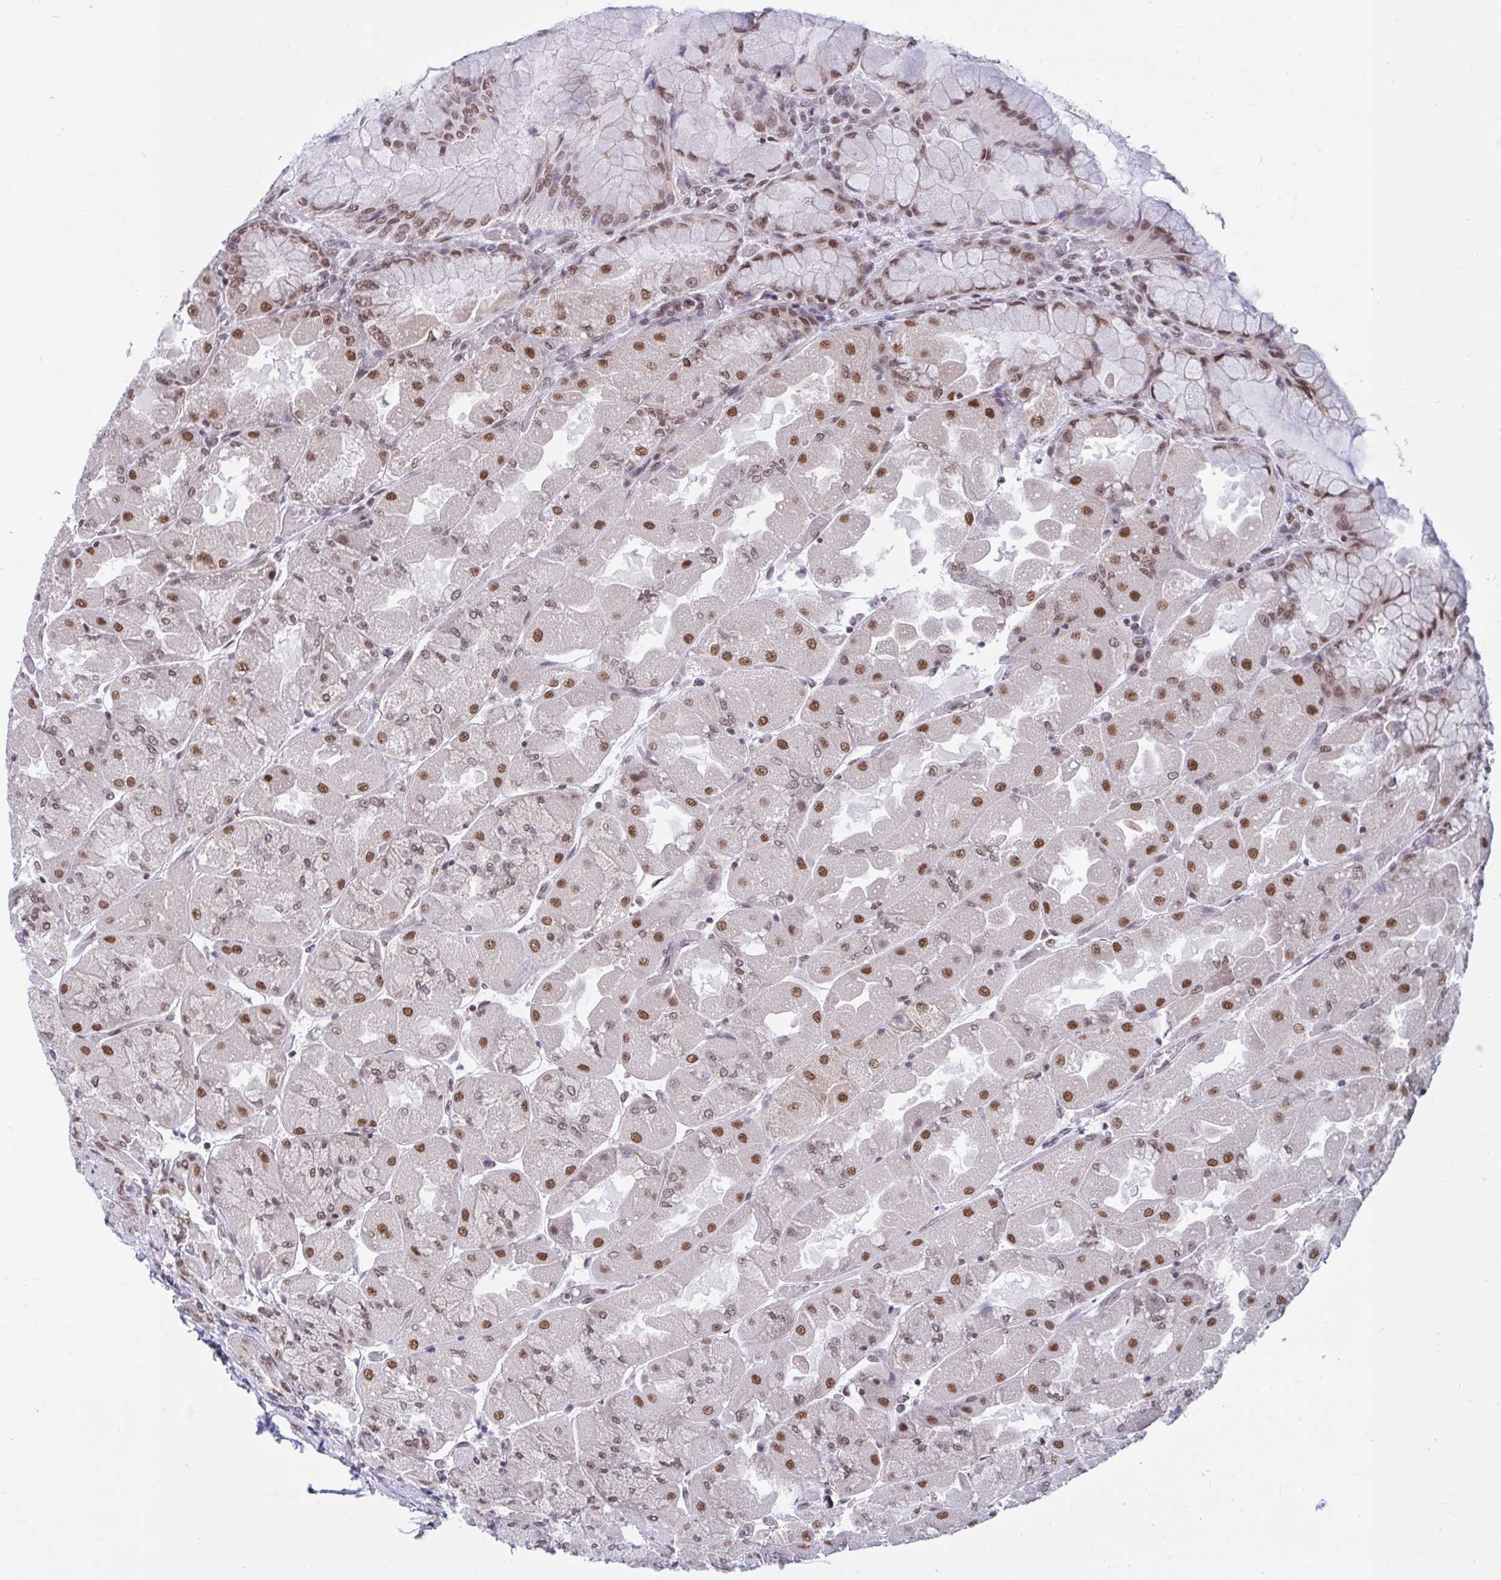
{"staining": {"intensity": "moderate", "quantity": ">75%", "location": "nuclear"}, "tissue": "stomach", "cell_type": "Glandular cells", "image_type": "normal", "snomed": [{"axis": "morphology", "description": "Normal tissue, NOS"}, {"axis": "topography", "description": "Stomach"}], "caption": "IHC (DAB) staining of normal stomach shows moderate nuclear protein staining in approximately >75% of glandular cells. (Stains: DAB in brown, nuclei in blue, Microscopy: brightfield microscopy at high magnification).", "gene": "PHF10", "patient": {"sex": "female", "age": 61}}